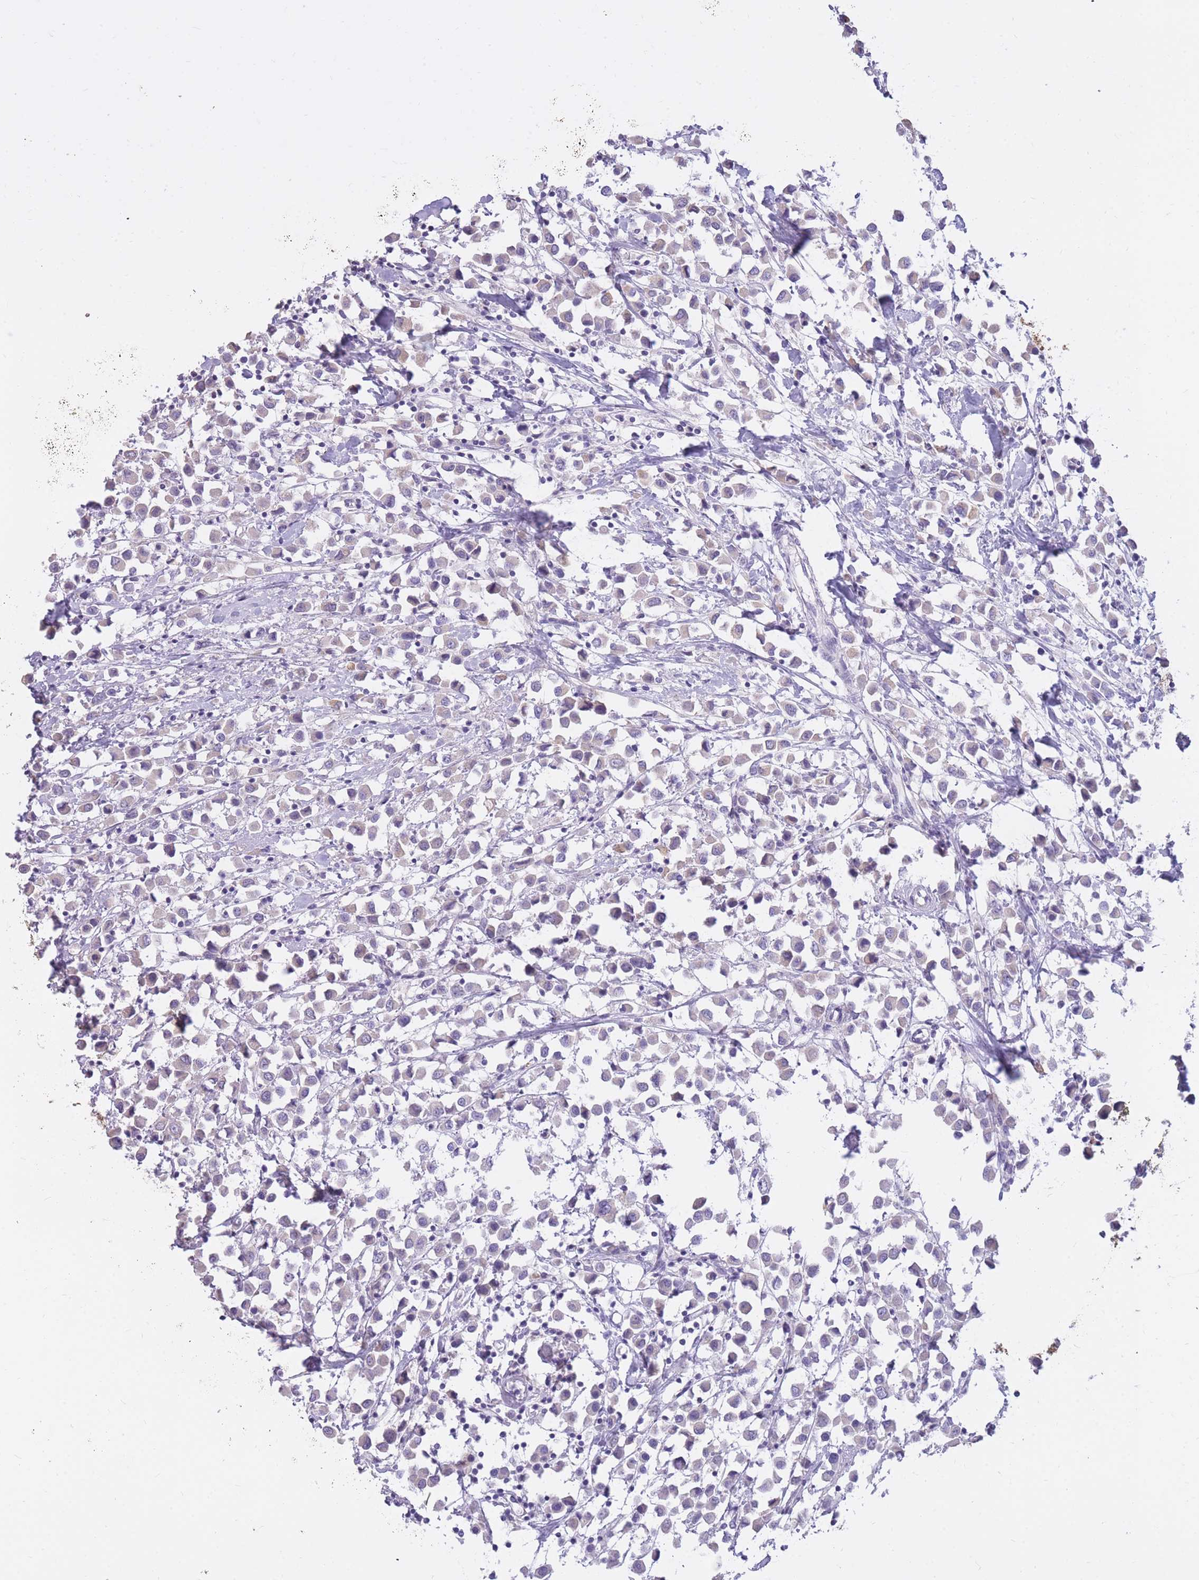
{"staining": {"intensity": "weak", "quantity": "<25%", "location": "cytoplasmic/membranous"}, "tissue": "breast cancer", "cell_type": "Tumor cells", "image_type": "cancer", "snomed": [{"axis": "morphology", "description": "Duct carcinoma"}, {"axis": "topography", "description": "Breast"}], "caption": "This is an immunohistochemistry (IHC) image of human breast intraductal carcinoma. There is no expression in tumor cells.", "gene": "RNF170", "patient": {"sex": "female", "age": 61}}